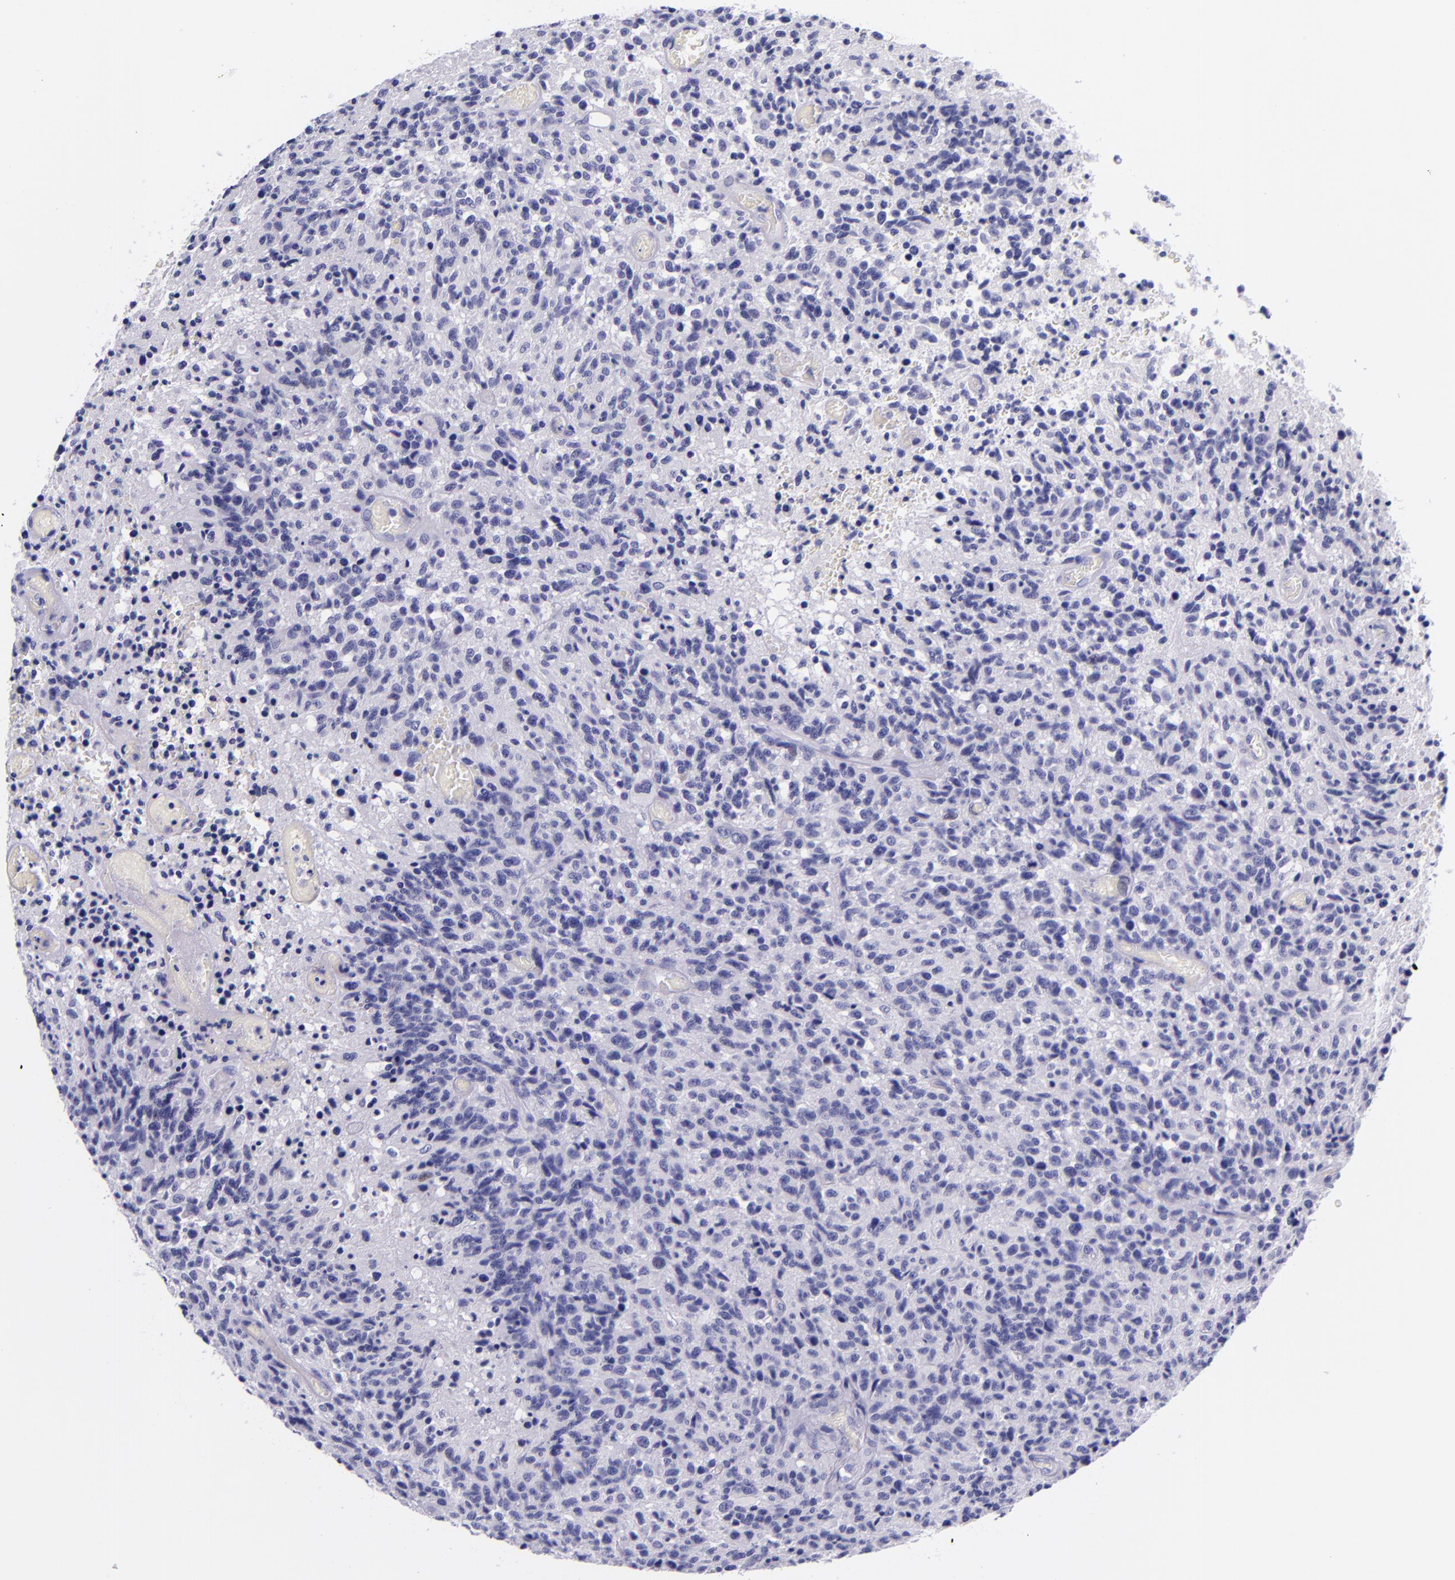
{"staining": {"intensity": "negative", "quantity": "none", "location": "none"}, "tissue": "glioma", "cell_type": "Tumor cells", "image_type": "cancer", "snomed": [{"axis": "morphology", "description": "Glioma, malignant, High grade"}, {"axis": "topography", "description": "Brain"}], "caption": "High magnification brightfield microscopy of glioma stained with DAB (brown) and counterstained with hematoxylin (blue): tumor cells show no significant positivity.", "gene": "KRT4", "patient": {"sex": "male", "age": 36}}